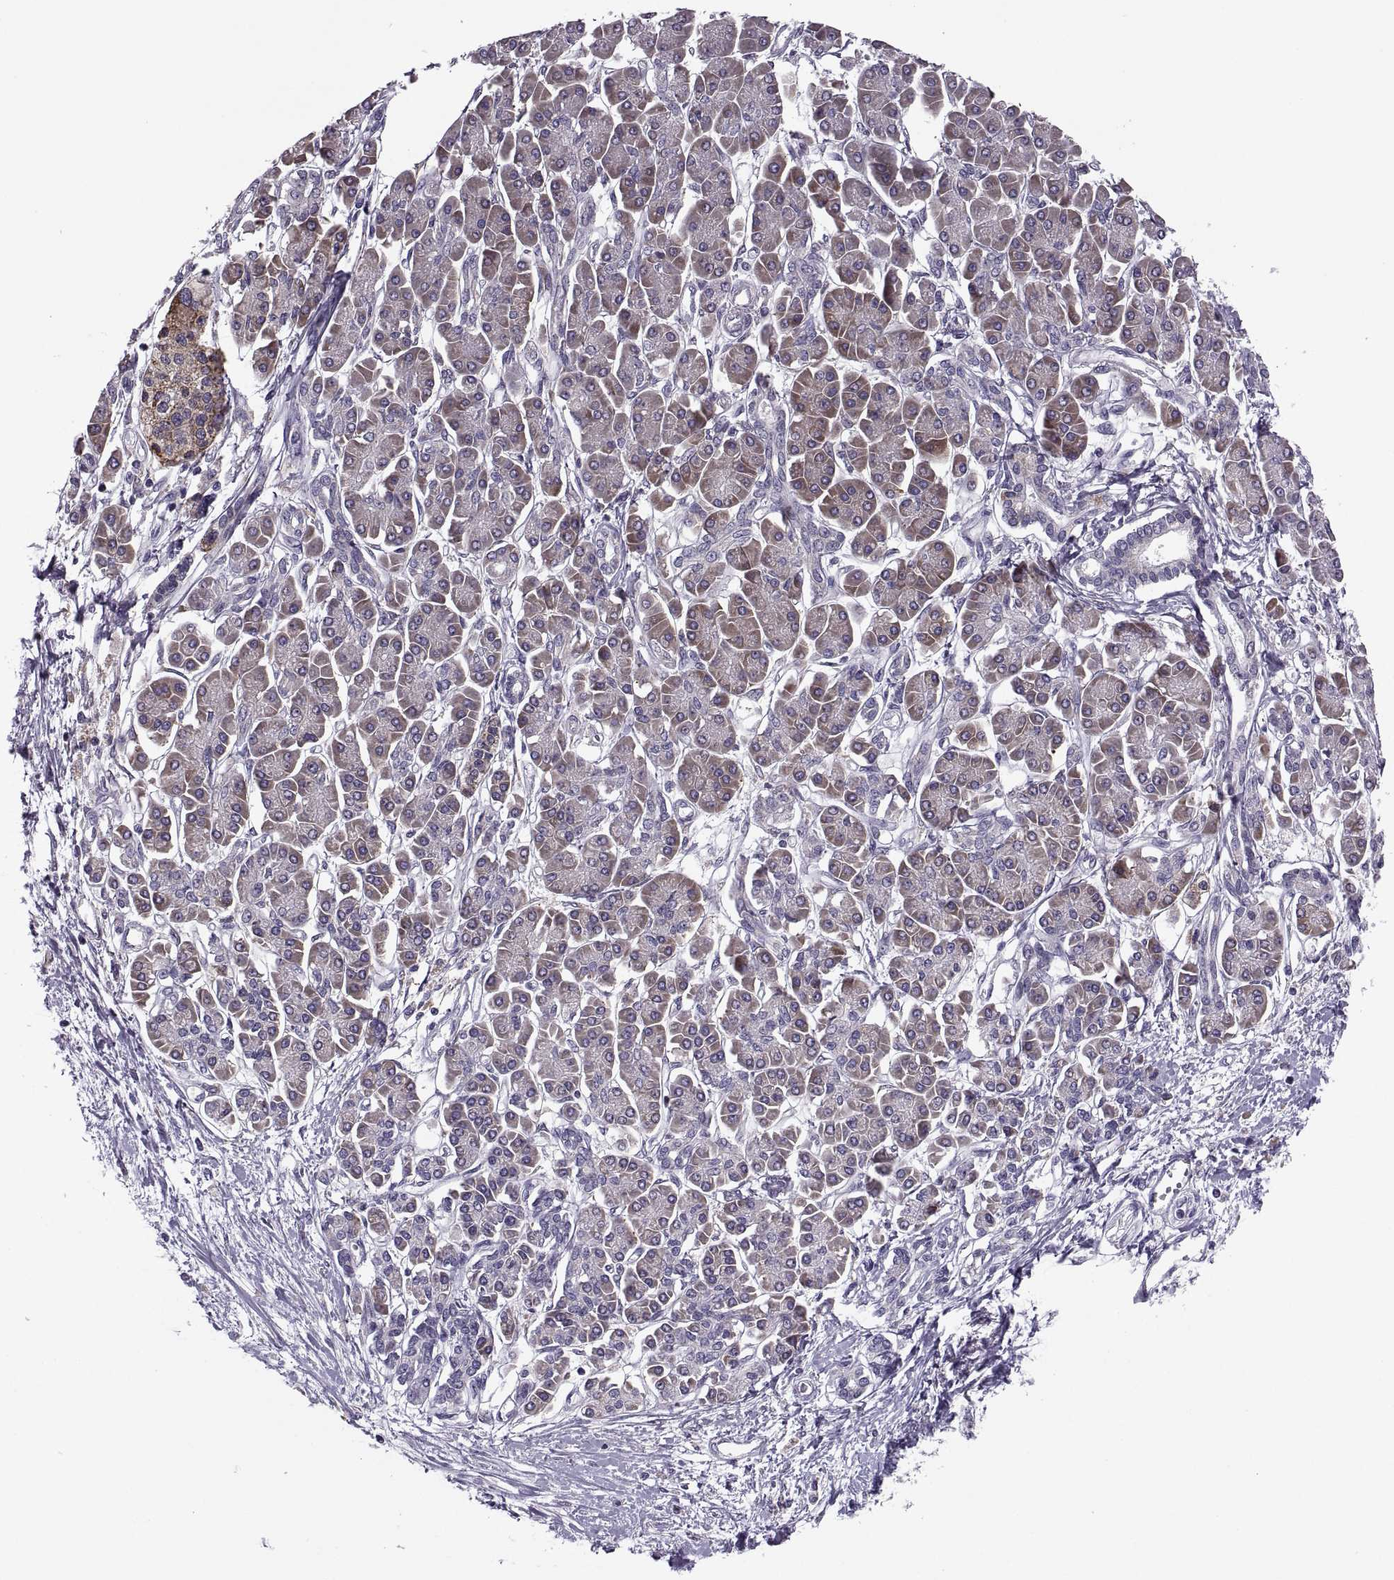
{"staining": {"intensity": "moderate", "quantity": ">75%", "location": "cytoplasmic/membranous"}, "tissue": "pancreatic cancer", "cell_type": "Tumor cells", "image_type": "cancer", "snomed": [{"axis": "morphology", "description": "Adenocarcinoma, NOS"}, {"axis": "topography", "description": "Pancreas"}], "caption": "This is a photomicrograph of IHC staining of pancreatic adenocarcinoma, which shows moderate expression in the cytoplasmic/membranous of tumor cells.", "gene": "LETM2", "patient": {"sex": "female", "age": 77}}